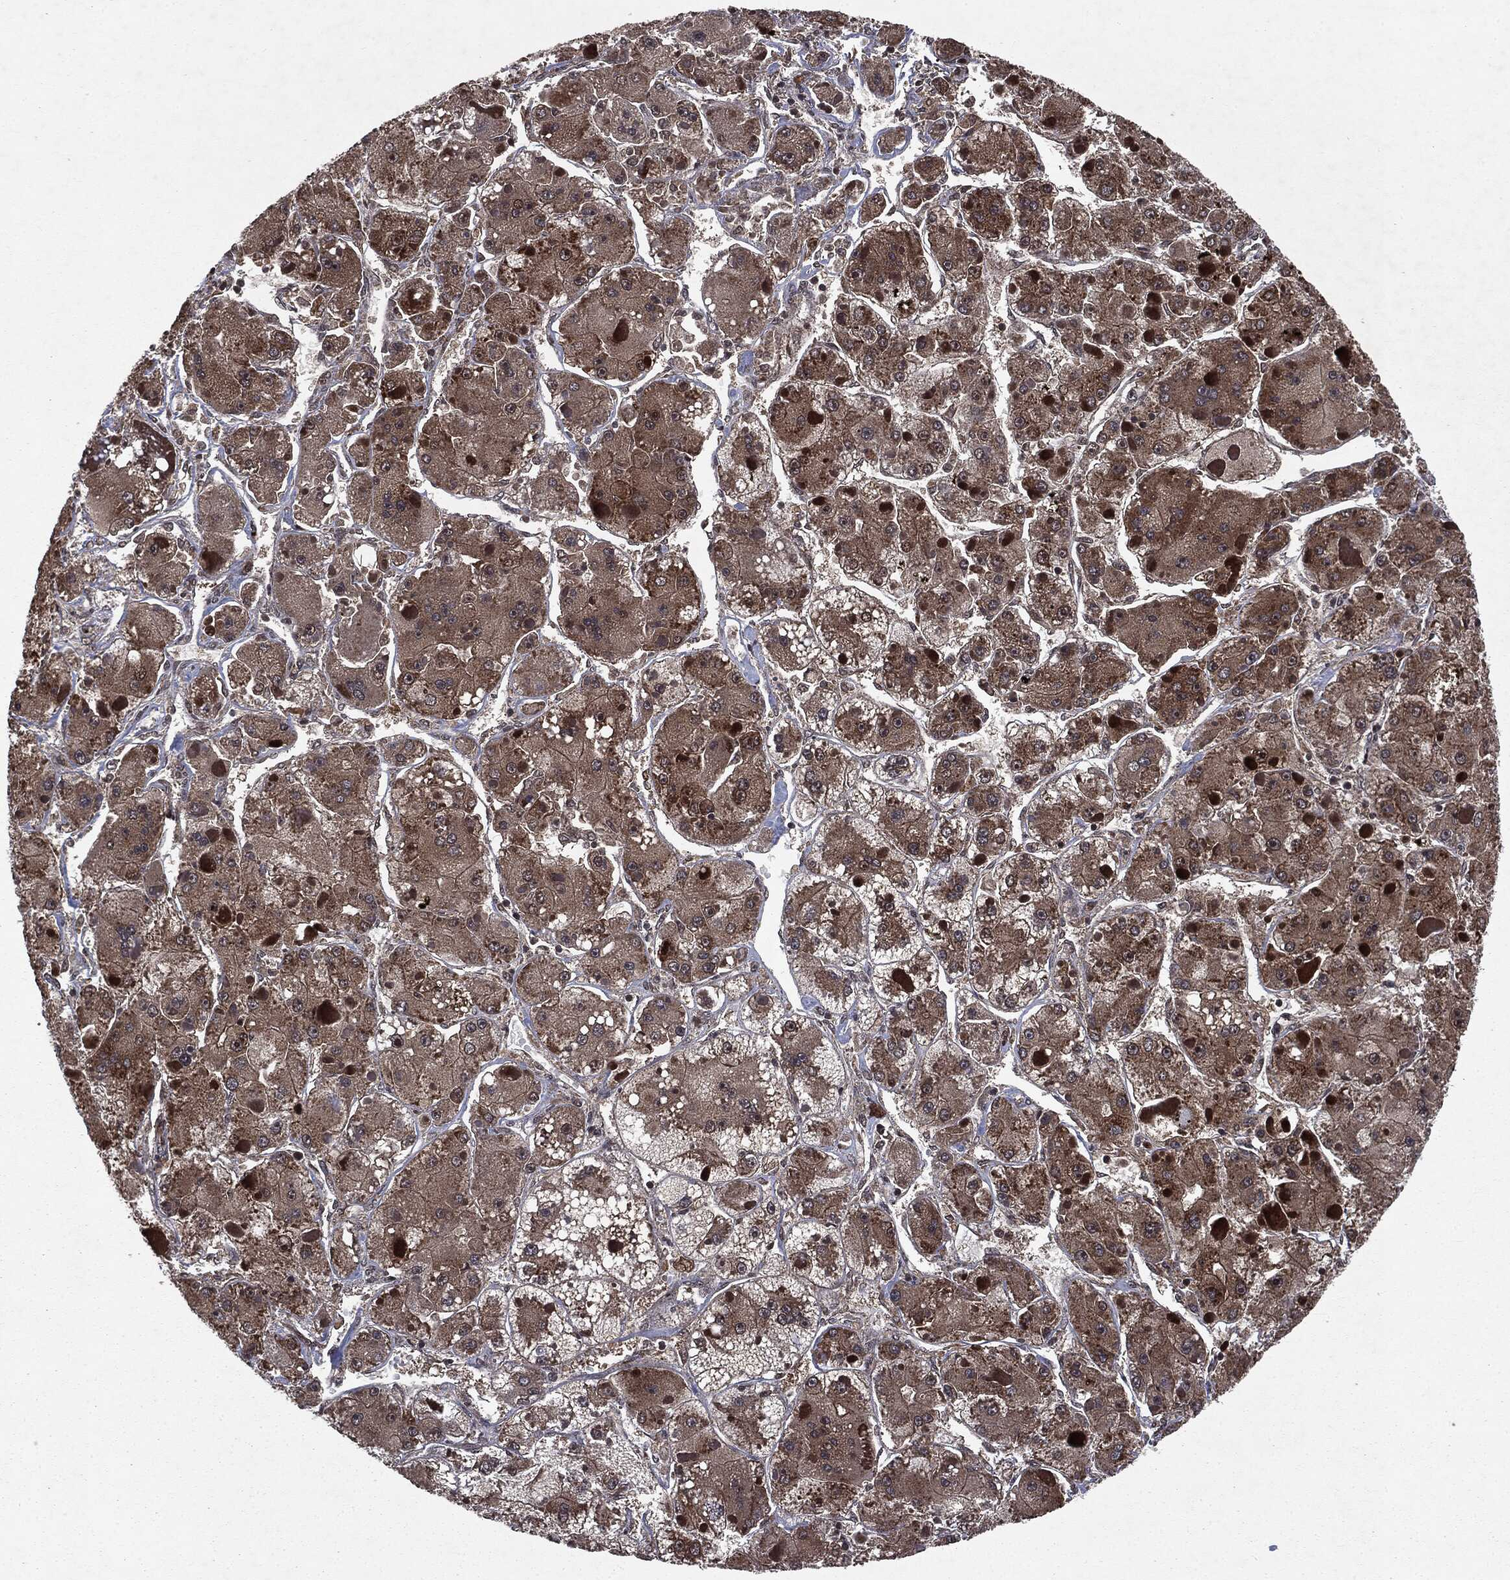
{"staining": {"intensity": "strong", "quantity": "<25%", "location": "nuclear"}, "tissue": "liver cancer", "cell_type": "Tumor cells", "image_type": "cancer", "snomed": [{"axis": "morphology", "description": "Carcinoma, Hepatocellular, NOS"}, {"axis": "topography", "description": "Liver"}], "caption": "A brown stain shows strong nuclear positivity of a protein in human liver cancer tumor cells. (DAB (3,3'-diaminobenzidine) IHC, brown staining for protein, blue staining for nuclei).", "gene": "STAU2", "patient": {"sex": "female", "age": 73}}